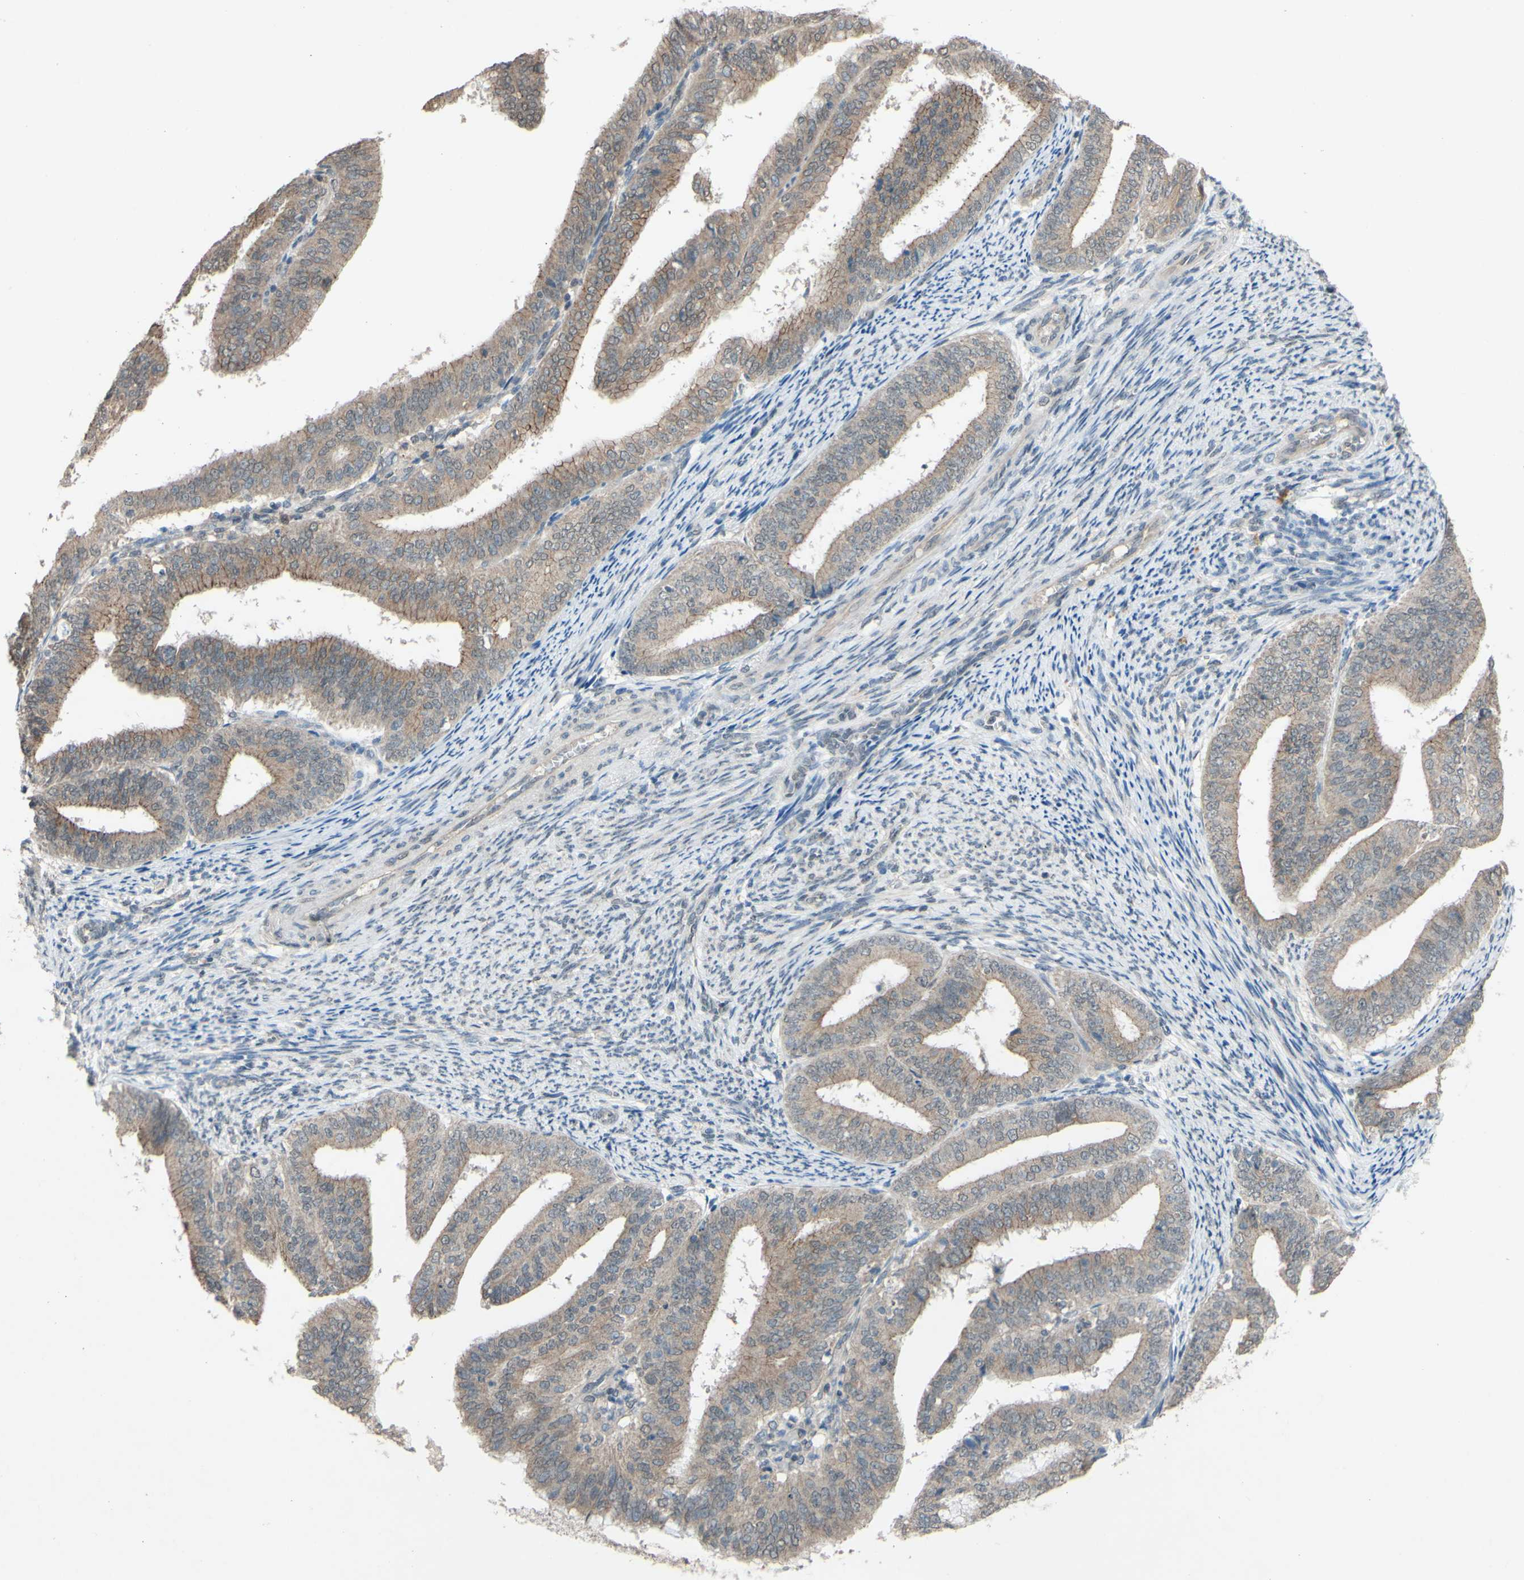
{"staining": {"intensity": "weak", "quantity": ">75%", "location": "cytoplasmic/membranous"}, "tissue": "endometrial cancer", "cell_type": "Tumor cells", "image_type": "cancer", "snomed": [{"axis": "morphology", "description": "Adenocarcinoma, NOS"}, {"axis": "topography", "description": "Endometrium"}], "caption": "A brown stain labels weak cytoplasmic/membranous positivity of a protein in human endometrial cancer (adenocarcinoma) tumor cells. (DAB (3,3'-diaminobenzidine) = brown stain, brightfield microscopy at high magnification).", "gene": "CDCP1", "patient": {"sex": "female", "age": 63}}